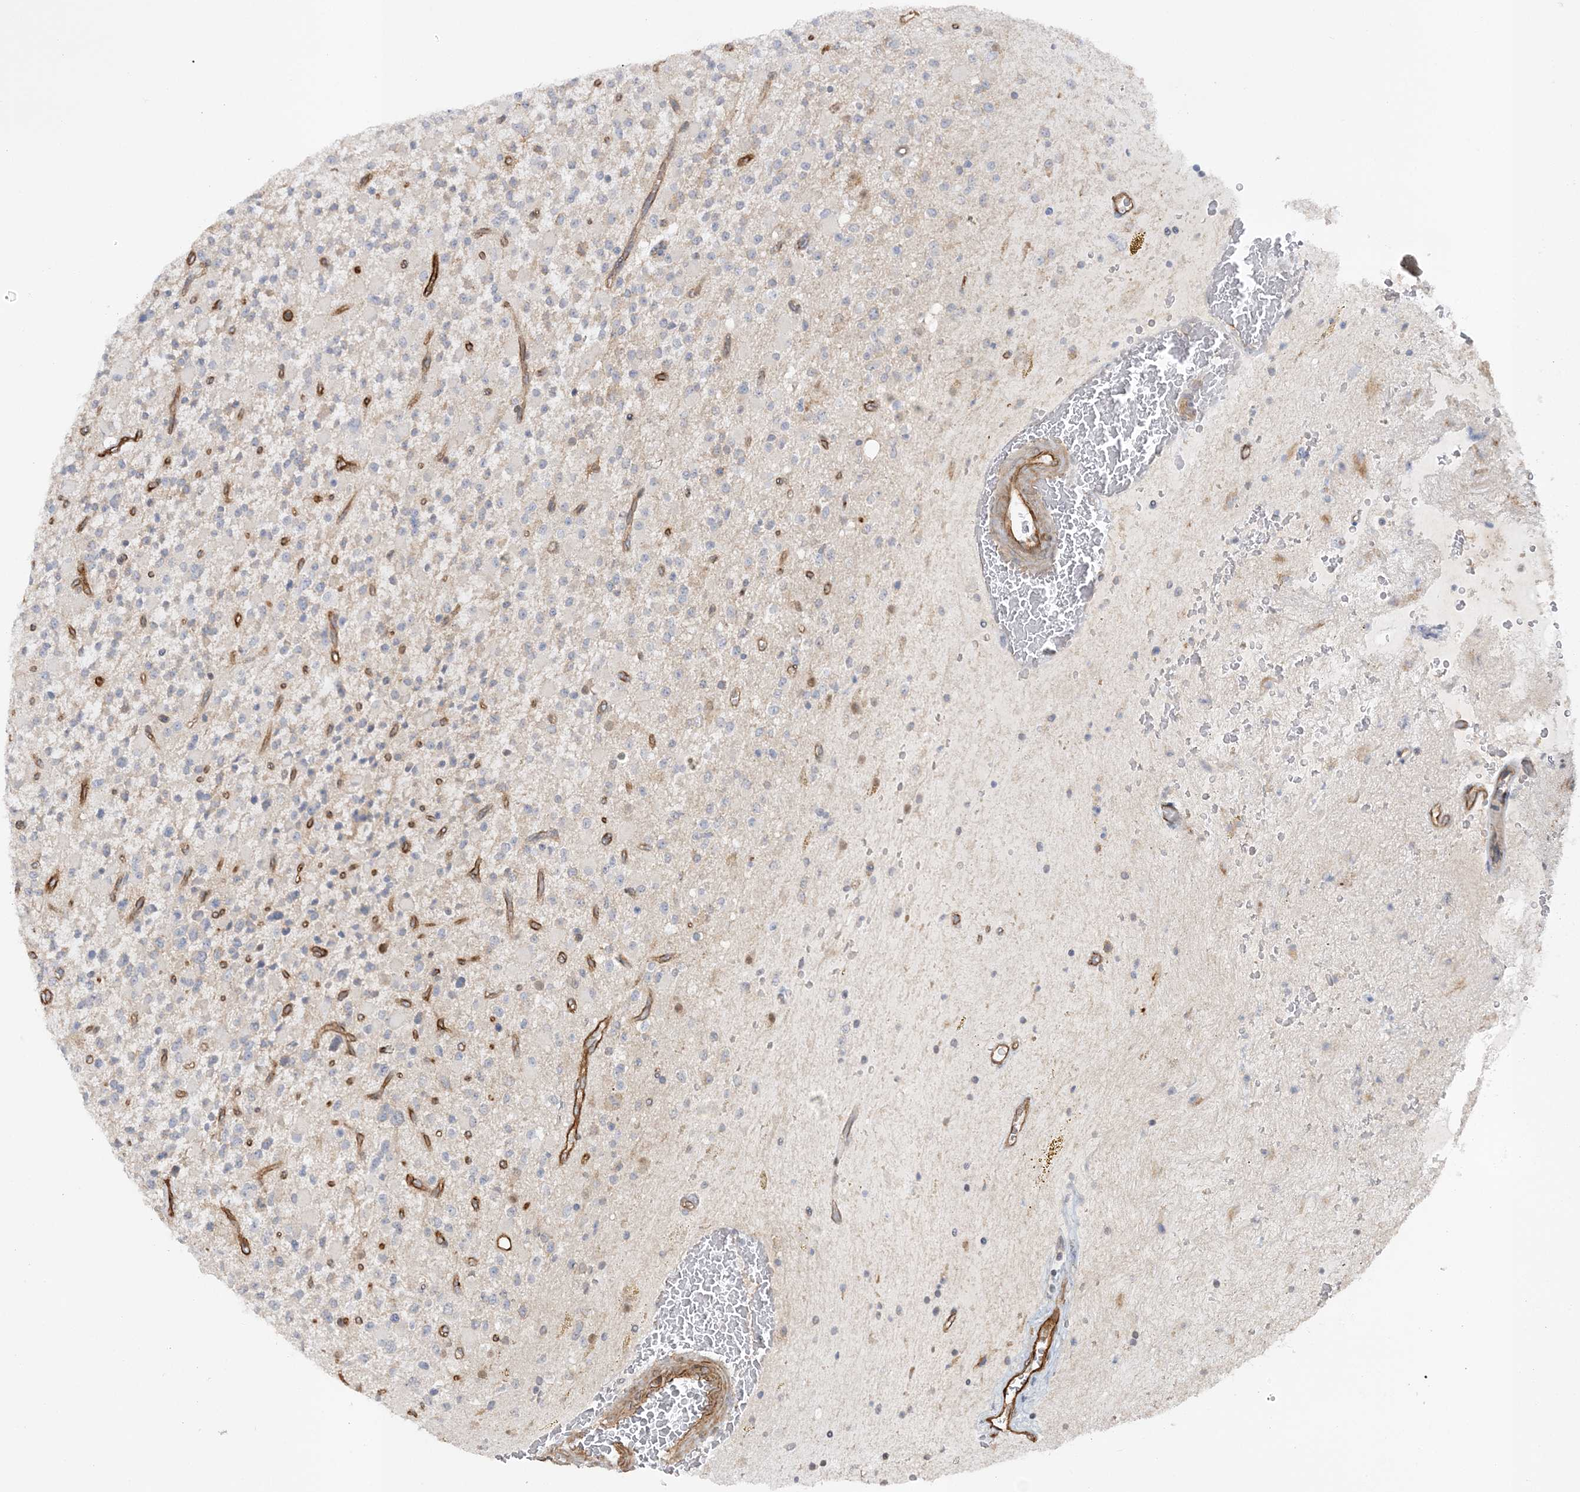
{"staining": {"intensity": "negative", "quantity": "none", "location": "none"}, "tissue": "glioma", "cell_type": "Tumor cells", "image_type": "cancer", "snomed": [{"axis": "morphology", "description": "Glioma, malignant, High grade"}, {"axis": "topography", "description": "Brain"}], "caption": "The image demonstrates no significant expression in tumor cells of high-grade glioma (malignant). The staining is performed using DAB (3,3'-diaminobenzidine) brown chromogen with nuclei counter-stained in using hematoxylin.", "gene": "RAI14", "patient": {"sex": "male", "age": 34}}